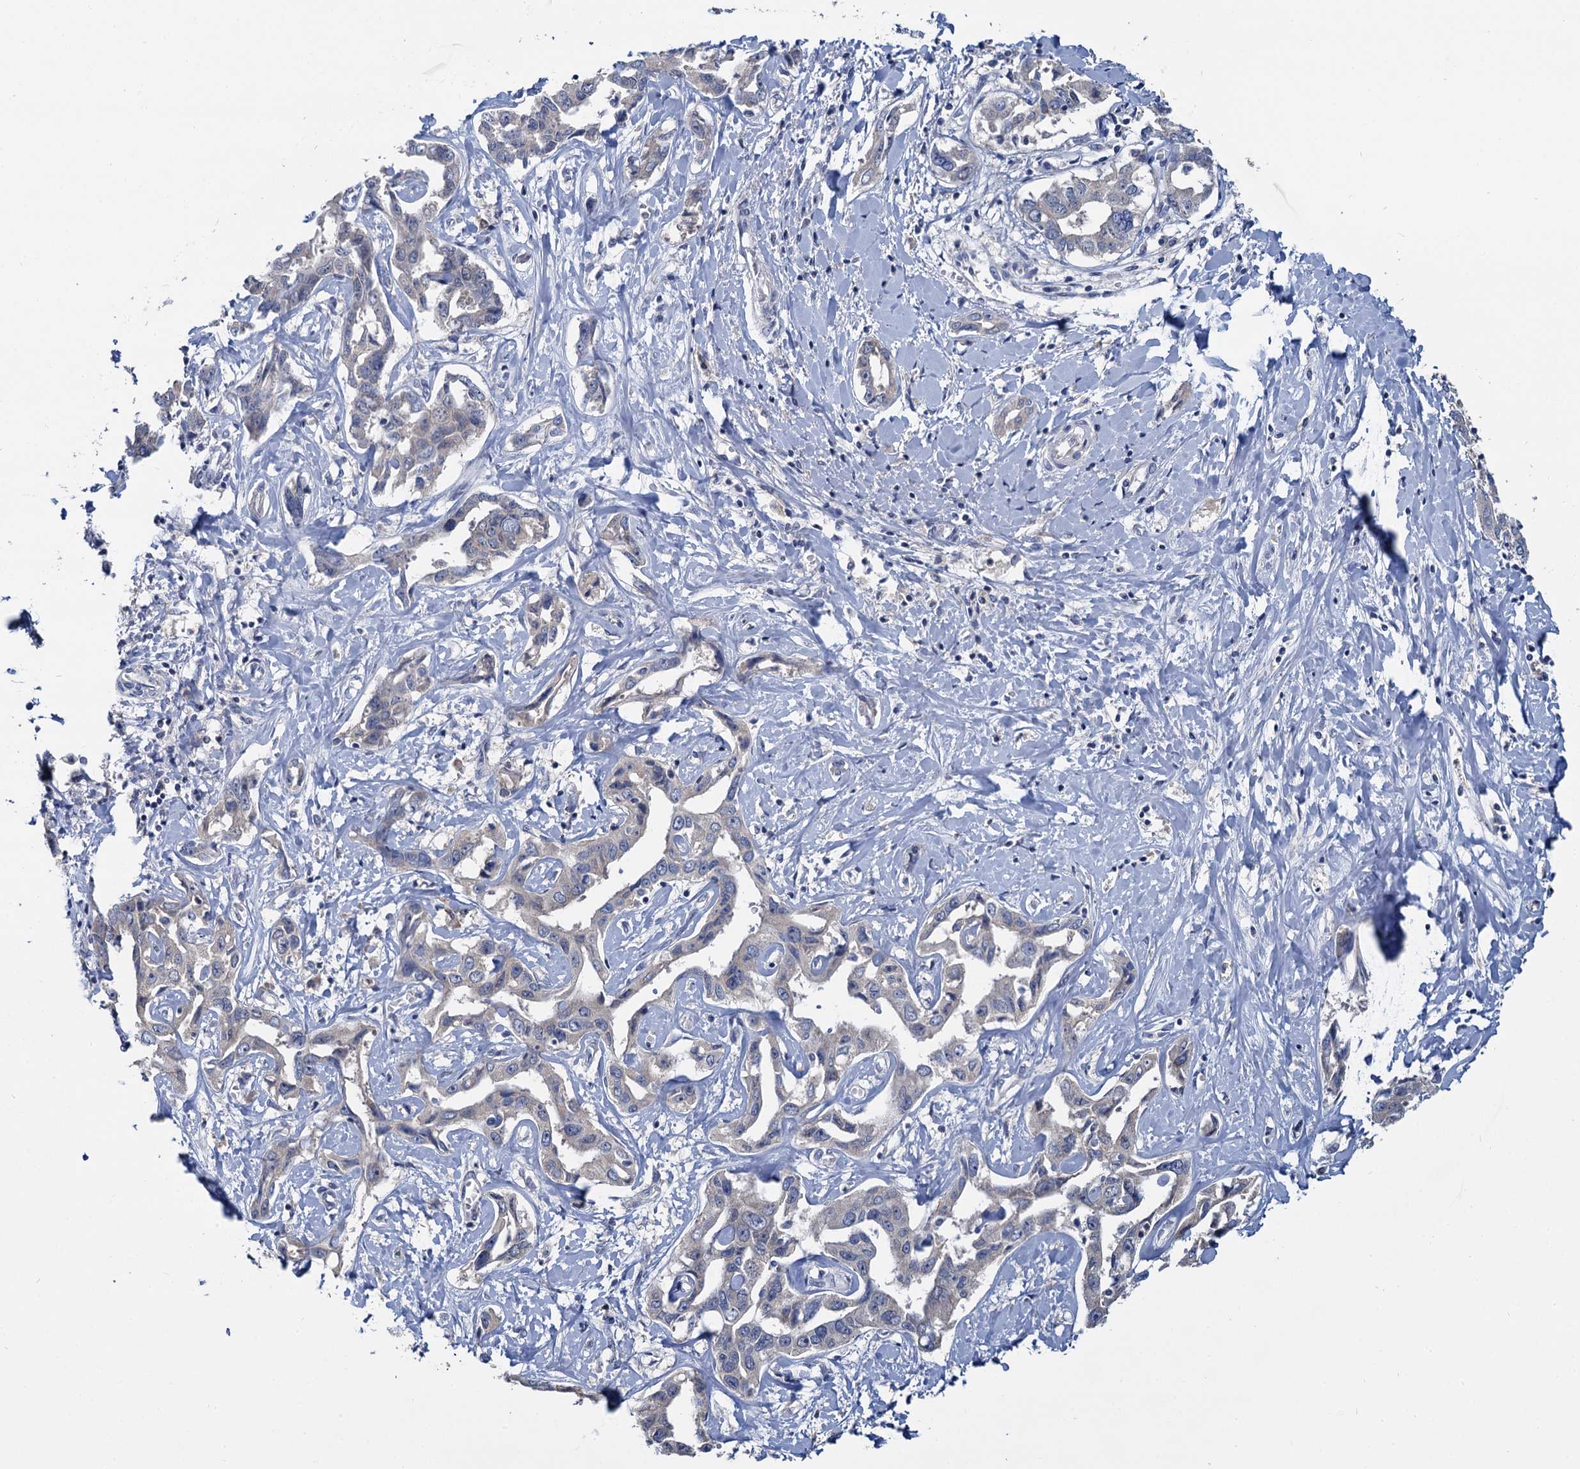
{"staining": {"intensity": "negative", "quantity": "none", "location": "none"}, "tissue": "liver cancer", "cell_type": "Tumor cells", "image_type": "cancer", "snomed": [{"axis": "morphology", "description": "Cholangiocarcinoma"}, {"axis": "topography", "description": "Liver"}], "caption": "A photomicrograph of liver cancer stained for a protein demonstrates no brown staining in tumor cells. Brightfield microscopy of immunohistochemistry stained with DAB (3,3'-diaminobenzidine) (brown) and hematoxylin (blue), captured at high magnification.", "gene": "ANKRD42", "patient": {"sex": "male", "age": 59}}